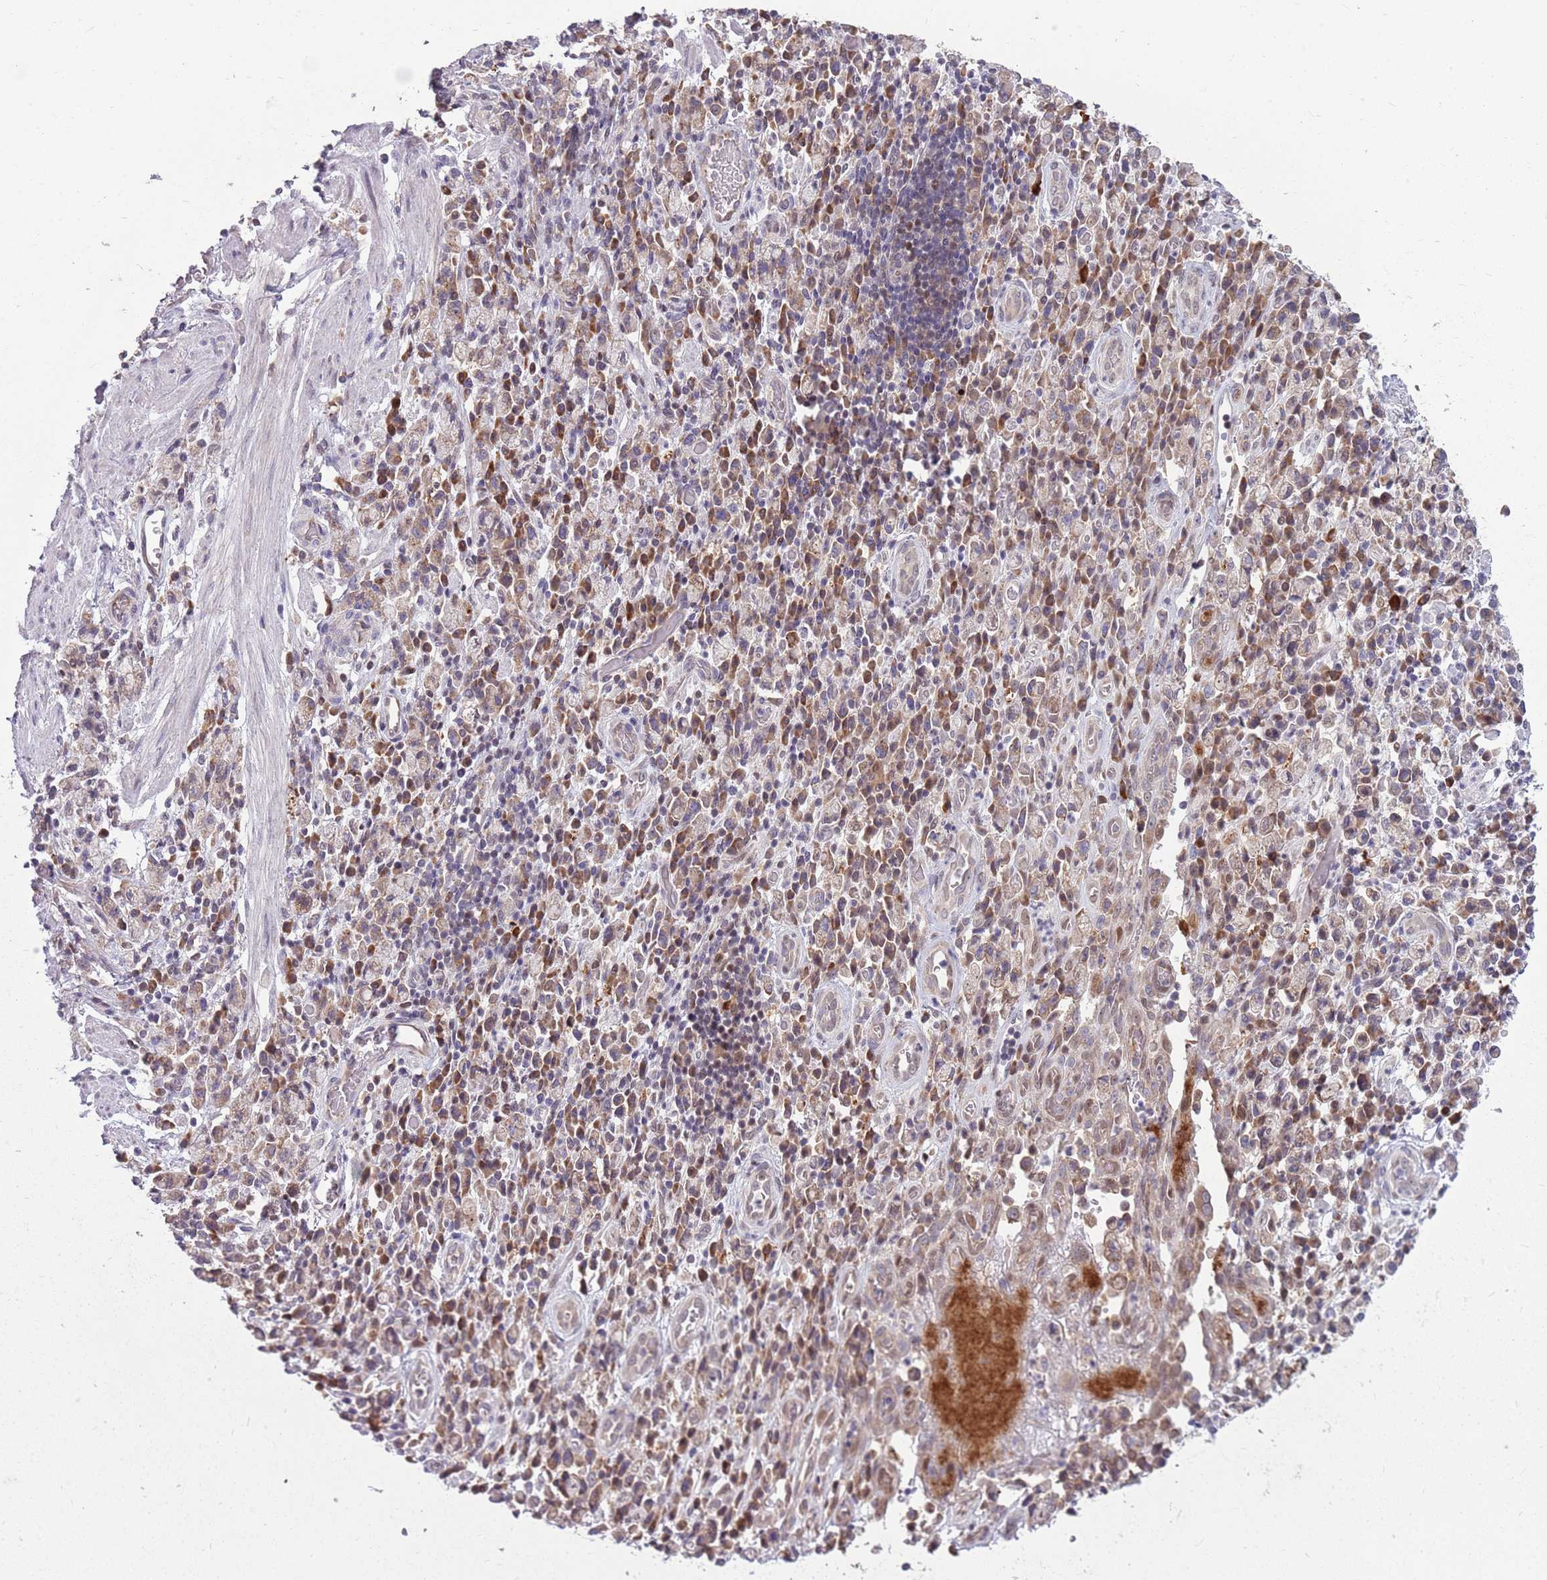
{"staining": {"intensity": "moderate", "quantity": ">75%", "location": "cytoplasmic/membranous"}, "tissue": "stomach cancer", "cell_type": "Tumor cells", "image_type": "cancer", "snomed": [{"axis": "morphology", "description": "Adenocarcinoma, NOS"}, {"axis": "topography", "description": "Stomach"}], "caption": "A medium amount of moderate cytoplasmic/membranous staining is identified in approximately >75% of tumor cells in adenocarcinoma (stomach) tissue.", "gene": "PPP1R27", "patient": {"sex": "male", "age": 77}}